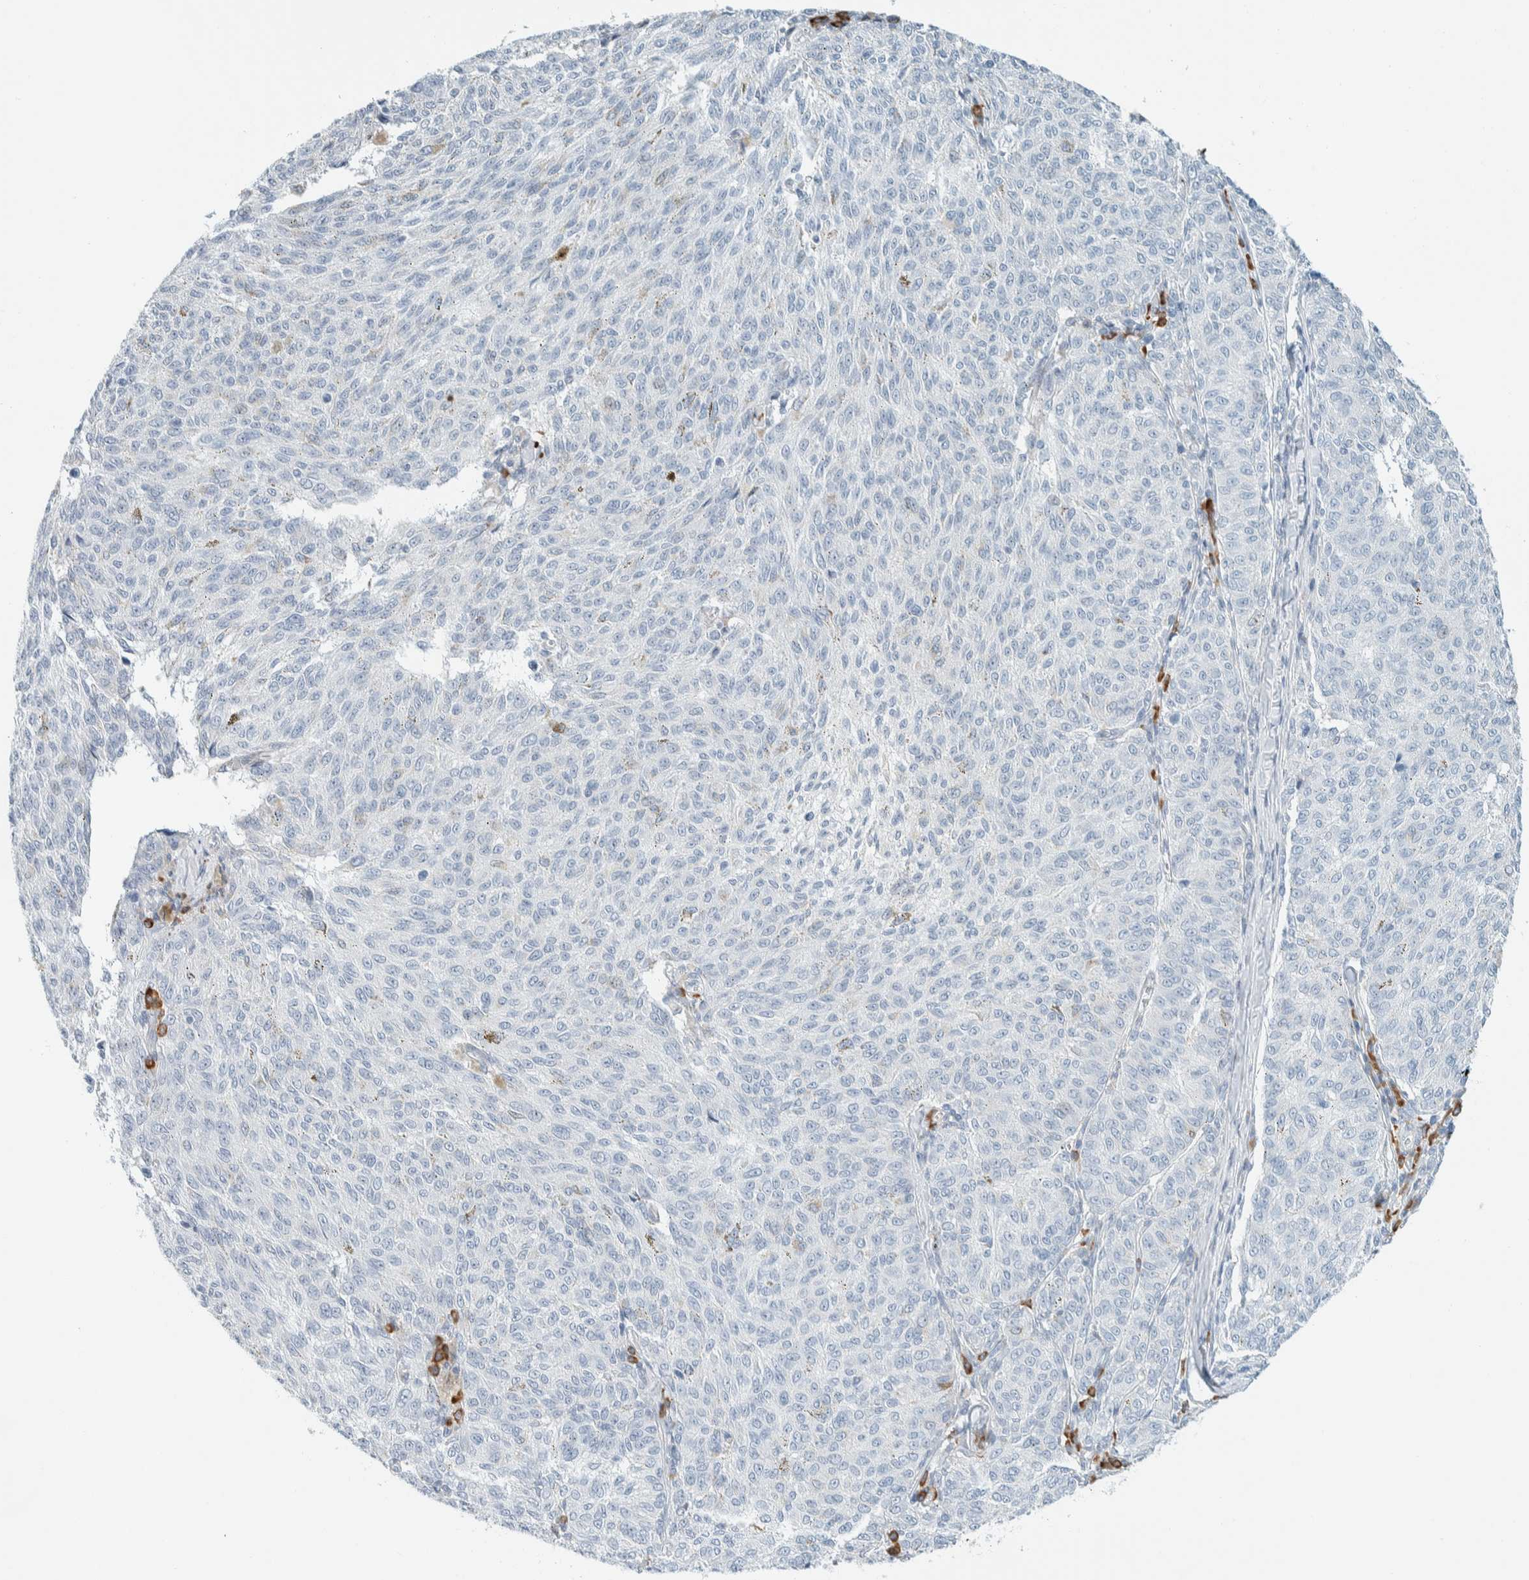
{"staining": {"intensity": "negative", "quantity": "none", "location": "none"}, "tissue": "melanoma", "cell_type": "Tumor cells", "image_type": "cancer", "snomed": [{"axis": "morphology", "description": "Malignant melanoma, NOS"}, {"axis": "topography", "description": "Skin"}], "caption": "Immunohistochemistry of melanoma demonstrates no staining in tumor cells.", "gene": "ARHGAP27", "patient": {"sex": "female", "age": 72}}